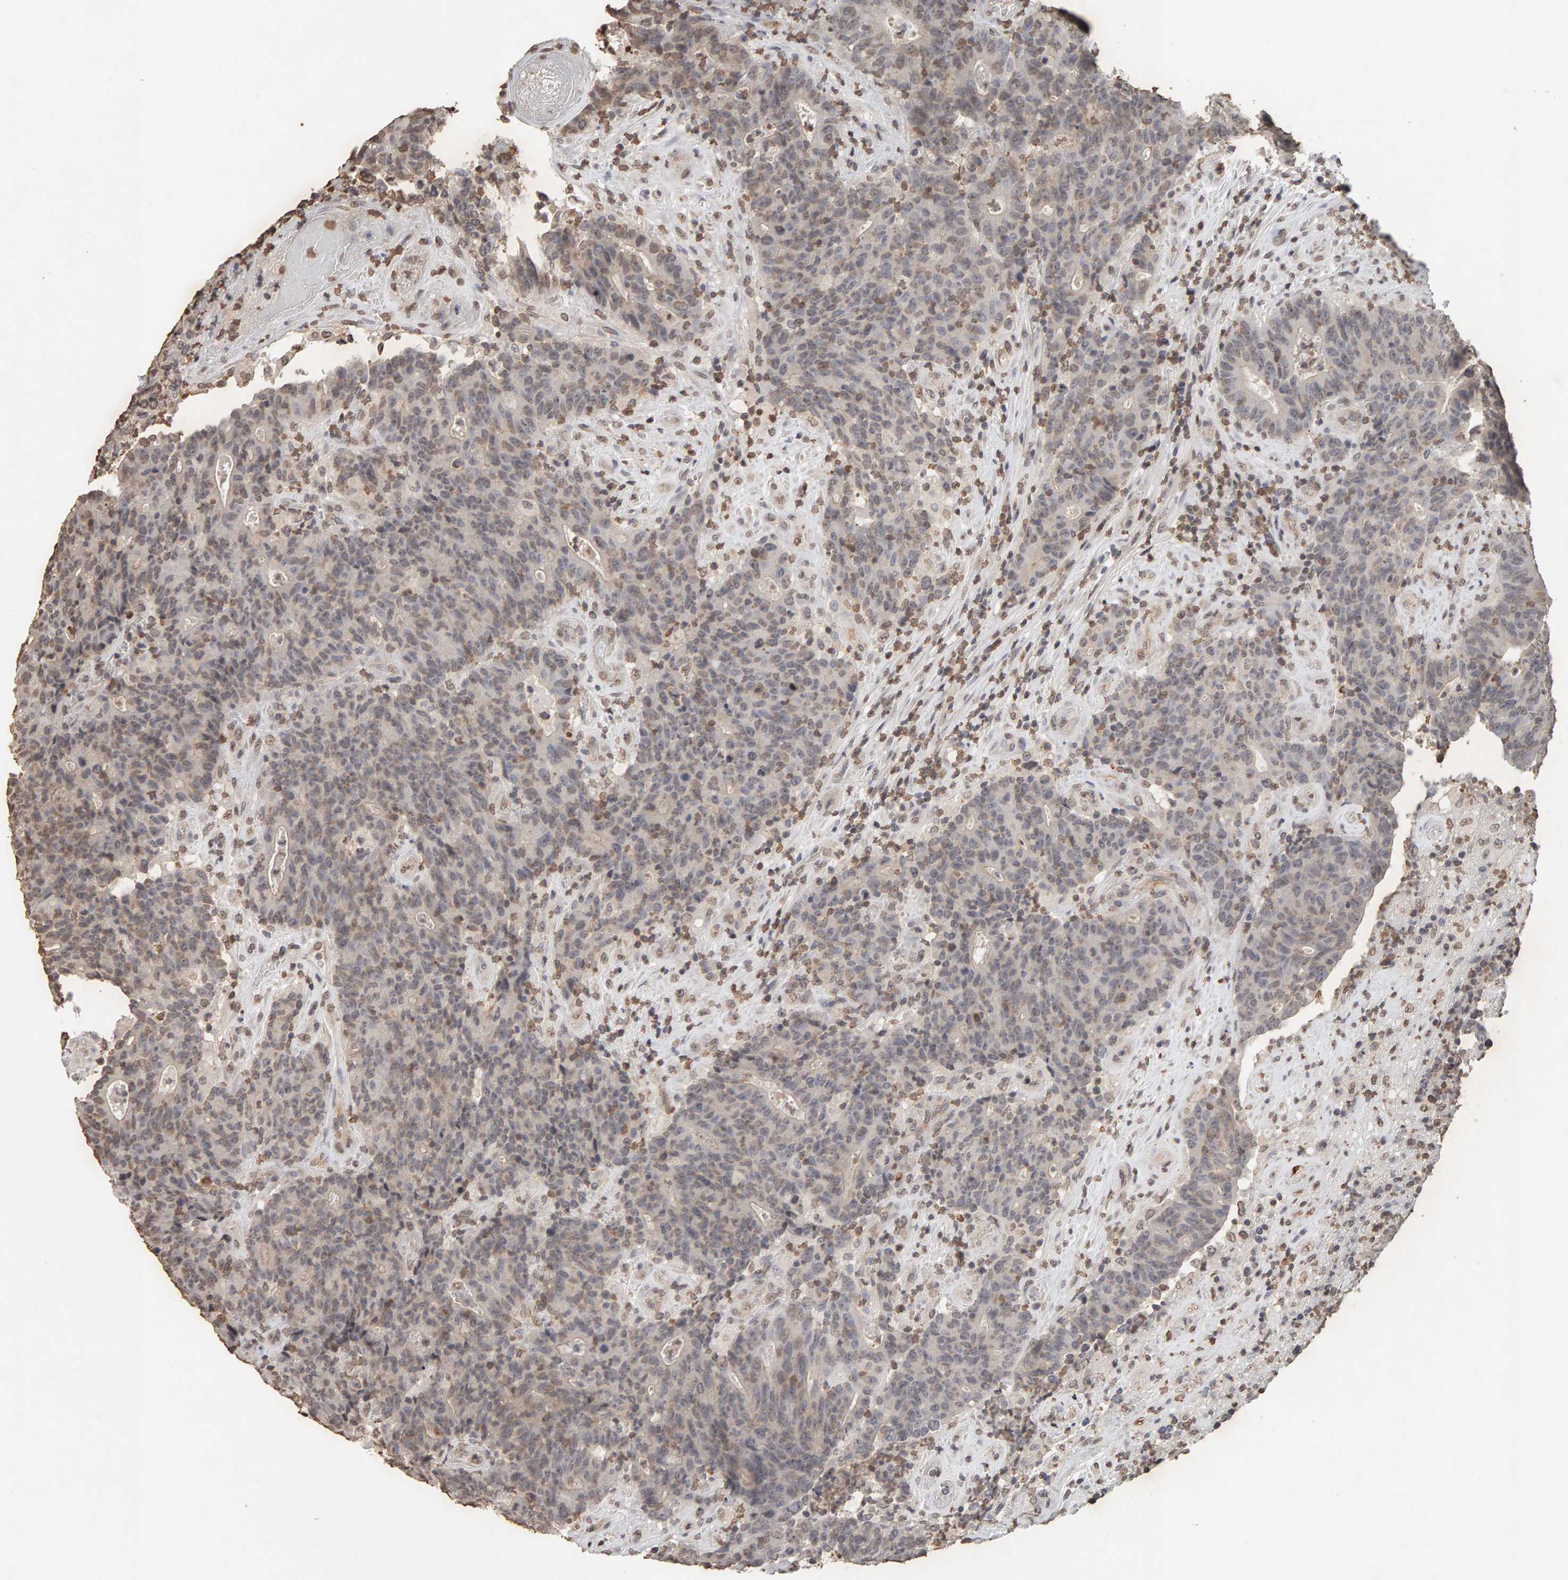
{"staining": {"intensity": "weak", "quantity": "25%-75%", "location": "nuclear"}, "tissue": "colorectal cancer", "cell_type": "Tumor cells", "image_type": "cancer", "snomed": [{"axis": "morphology", "description": "Normal tissue, NOS"}, {"axis": "morphology", "description": "Adenocarcinoma, NOS"}, {"axis": "topography", "description": "Colon"}], "caption": "Tumor cells demonstrate weak nuclear positivity in approximately 25%-75% of cells in colorectal cancer (adenocarcinoma). The protein is shown in brown color, while the nuclei are stained blue.", "gene": "DNAJB5", "patient": {"sex": "female", "age": 75}}